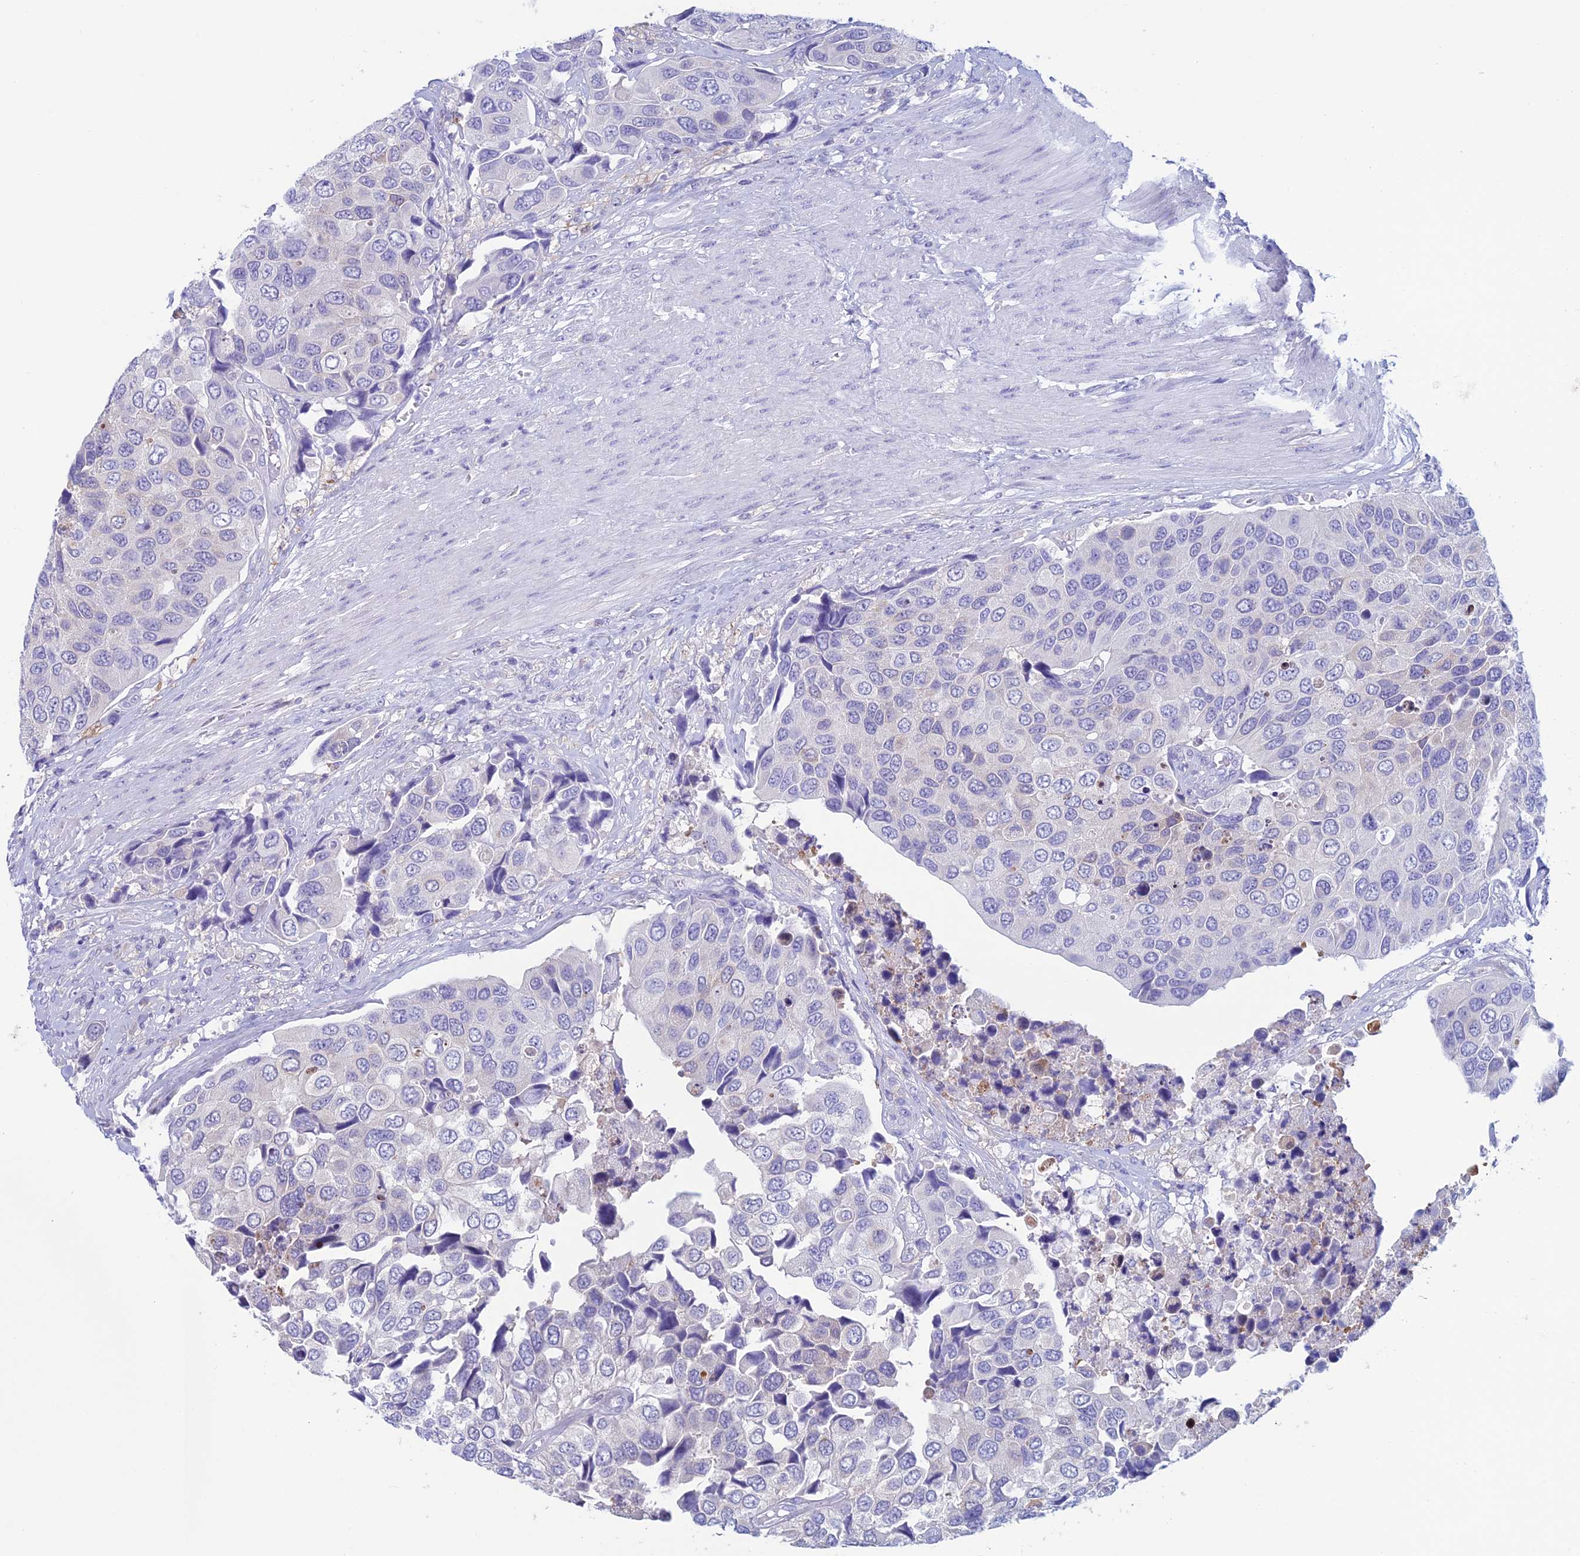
{"staining": {"intensity": "negative", "quantity": "none", "location": "none"}, "tissue": "urothelial cancer", "cell_type": "Tumor cells", "image_type": "cancer", "snomed": [{"axis": "morphology", "description": "Urothelial carcinoma, High grade"}, {"axis": "topography", "description": "Urinary bladder"}], "caption": "Immunohistochemistry micrograph of neoplastic tissue: human urothelial carcinoma (high-grade) stained with DAB (3,3'-diaminobenzidine) reveals no significant protein positivity in tumor cells.", "gene": "KCNK17", "patient": {"sex": "male", "age": 74}}